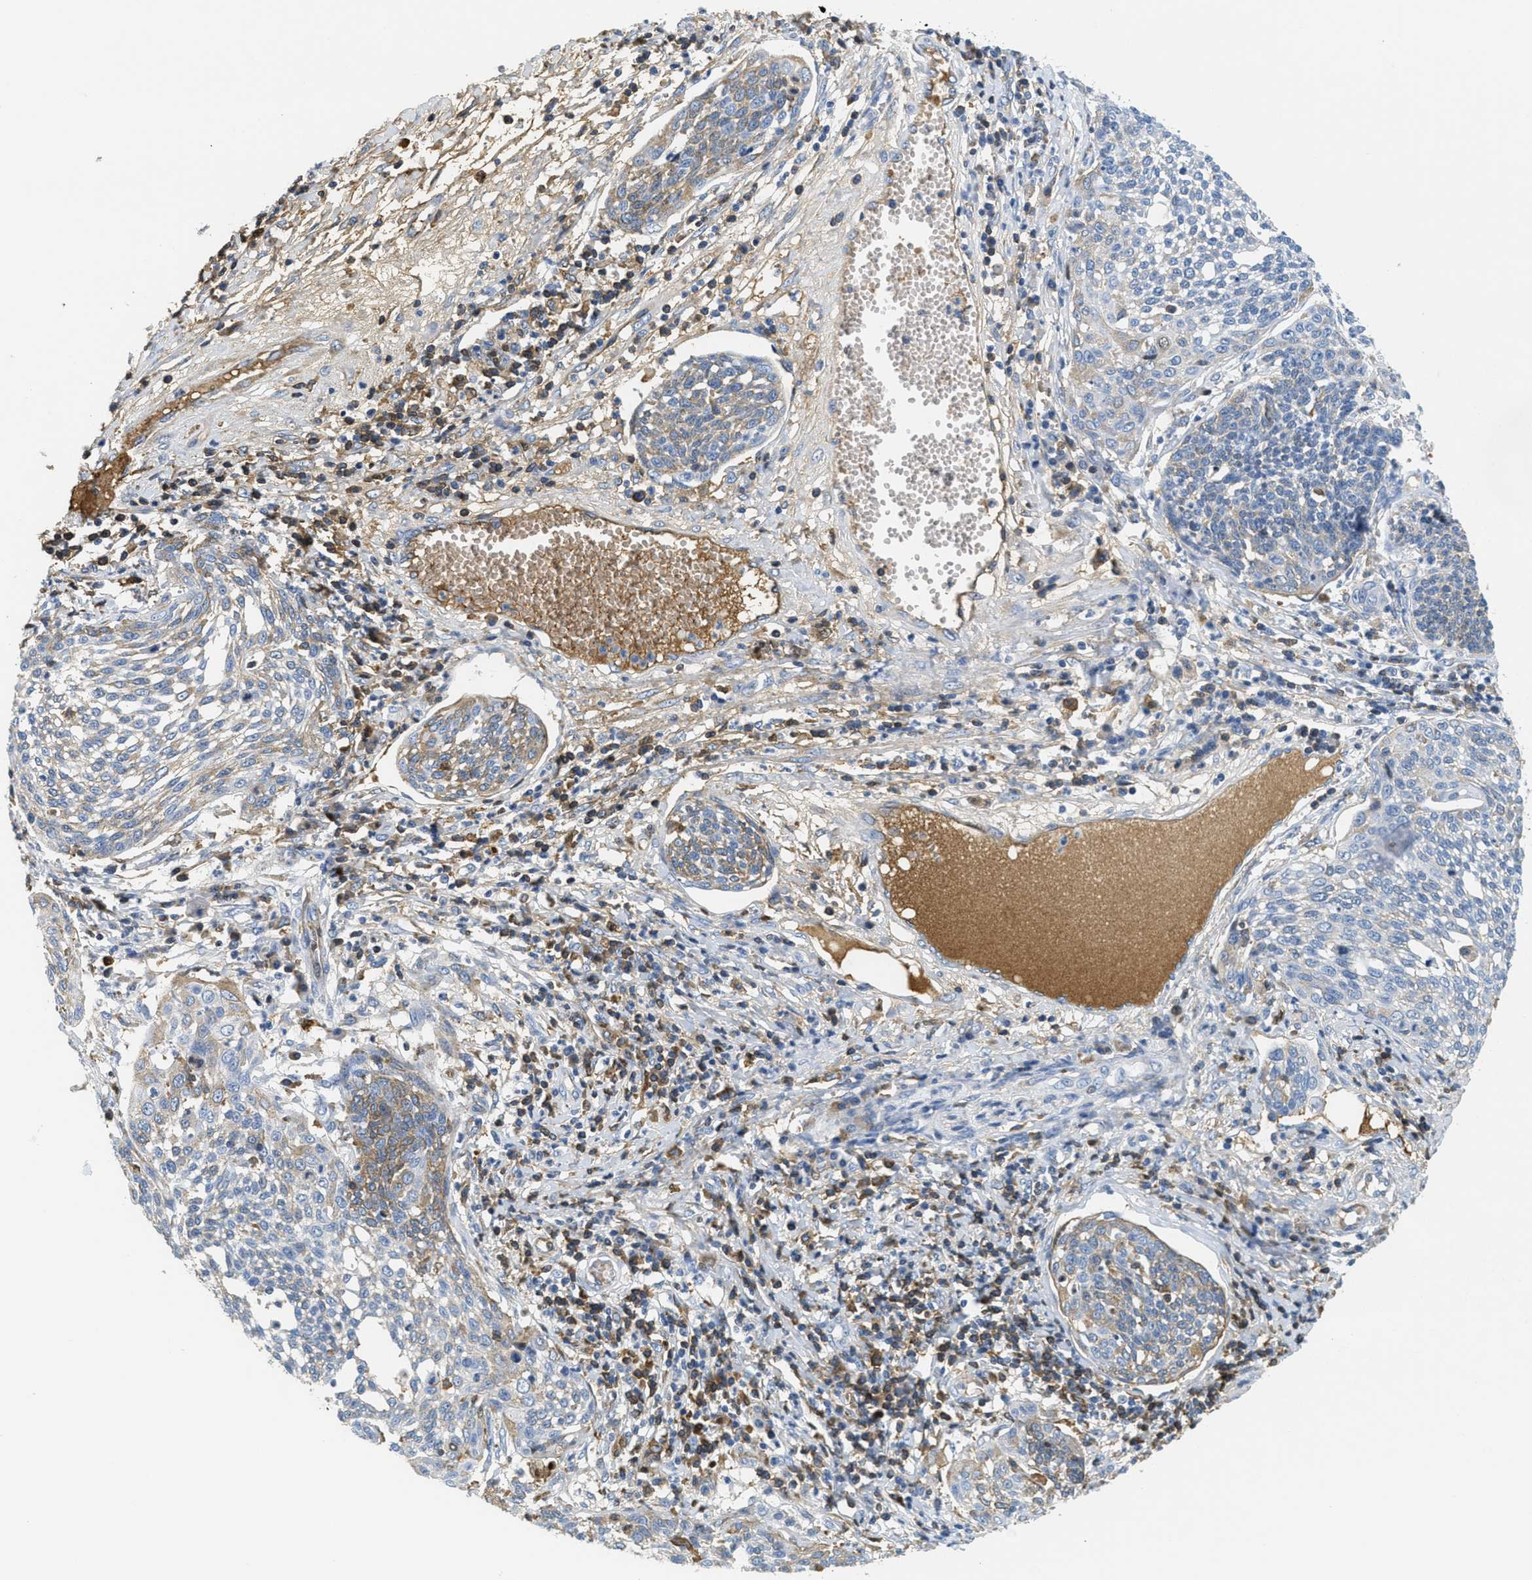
{"staining": {"intensity": "moderate", "quantity": "<25%", "location": "cytoplasmic/membranous"}, "tissue": "cervical cancer", "cell_type": "Tumor cells", "image_type": "cancer", "snomed": [{"axis": "morphology", "description": "Squamous cell carcinoma, NOS"}, {"axis": "topography", "description": "Cervix"}], "caption": "Immunohistochemistry (DAB (3,3'-diaminobenzidine)) staining of human cervical cancer exhibits moderate cytoplasmic/membranous protein positivity in about <25% of tumor cells.", "gene": "SERPINA1", "patient": {"sex": "female", "age": 34}}